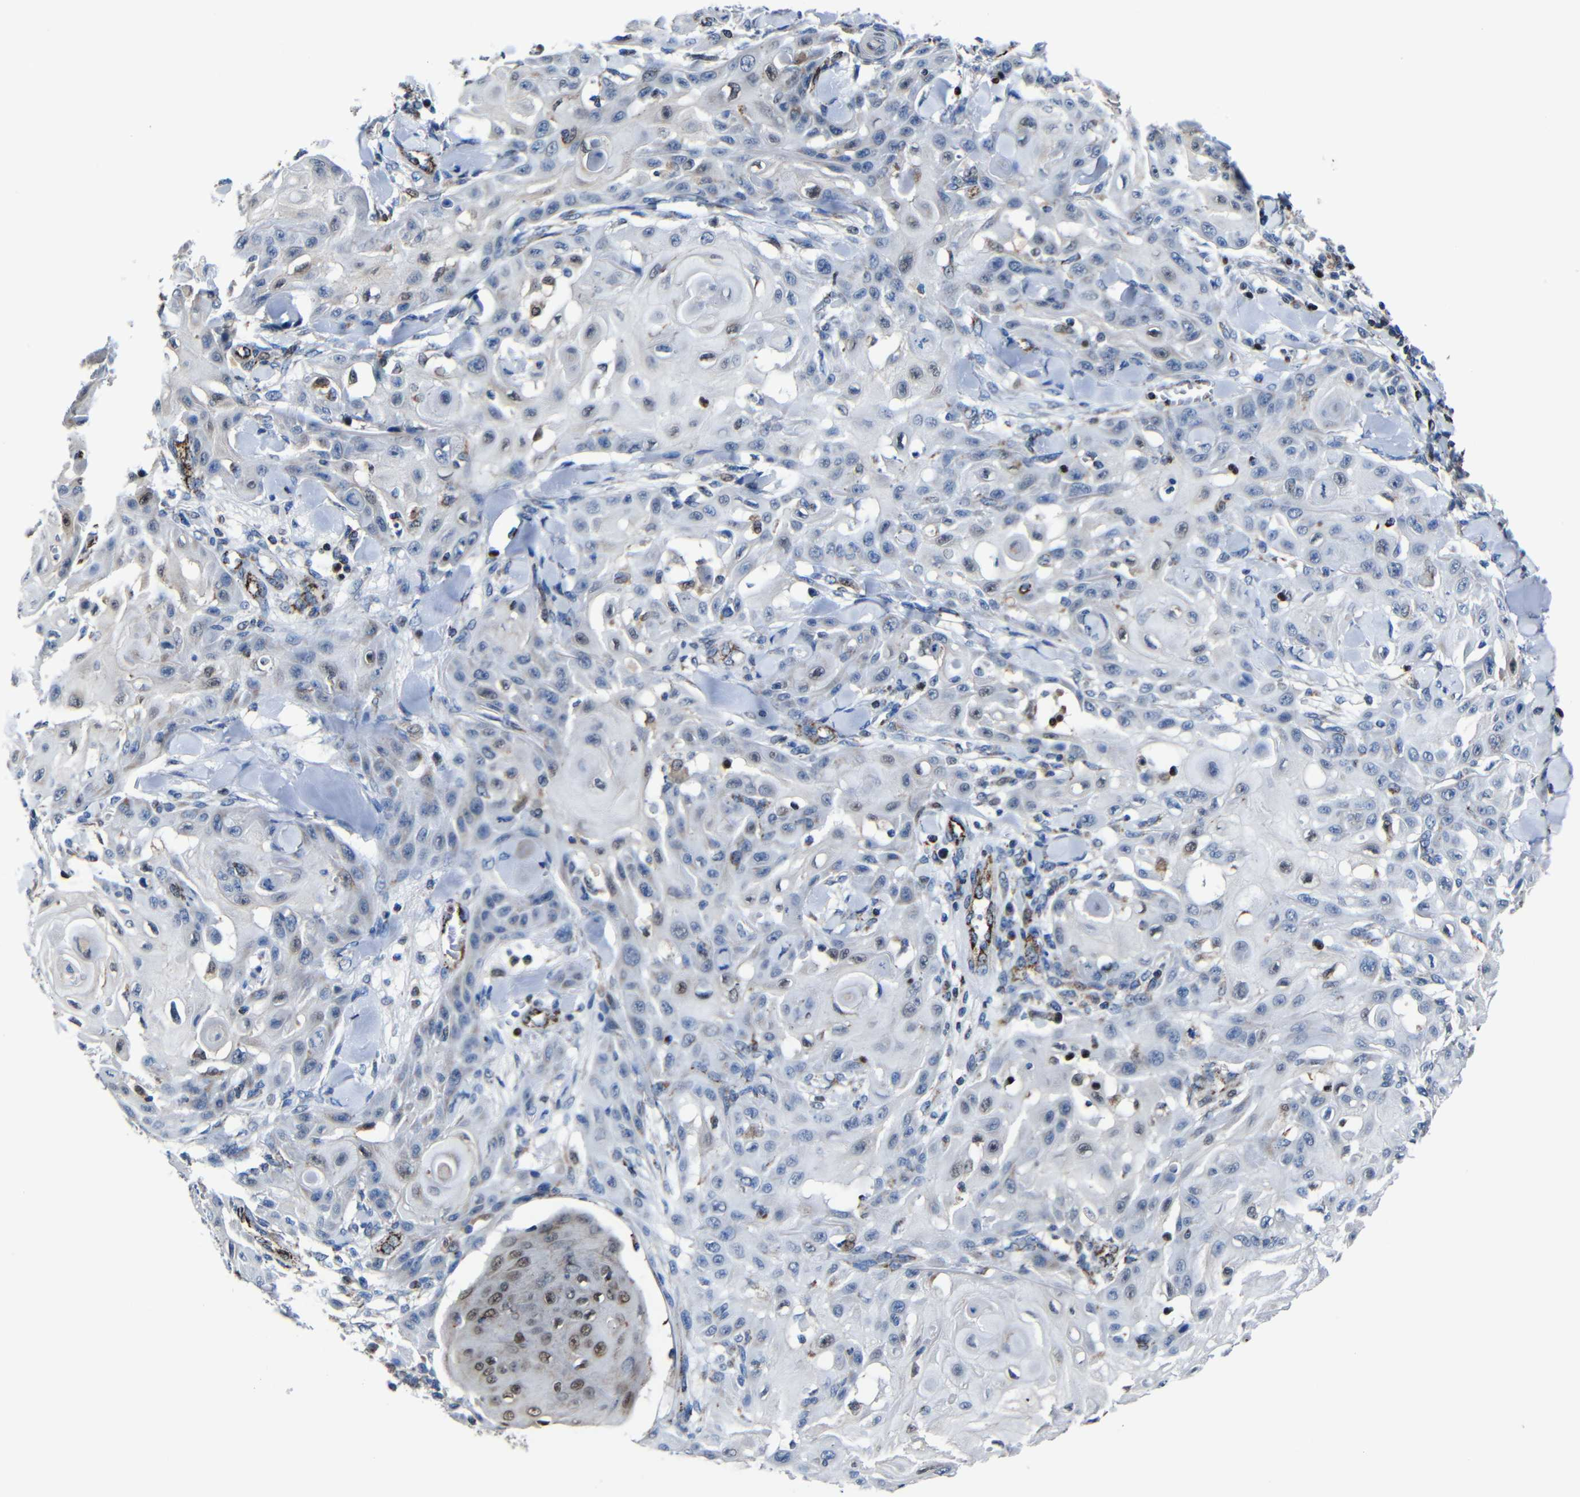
{"staining": {"intensity": "moderate", "quantity": "<25%", "location": "nuclear"}, "tissue": "skin cancer", "cell_type": "Tumor cells", "image_type": "cancer", "snomed": [{"axis": "morphology", "description": "Squamous cell carcinoma, NOS"}, {"axis": "topography", "description": "Skin"}], "caption": "This micrograph reveals skin cancer (squamous cell carcinoma) stained with immunohistochemistry to label a protein in brown. The nuclear of tumor cells show moderate positivity for the protein. Nuclei are counter-stained blue.", "gene": "CA5B", "patient": {"sex": "male", "age": 24}}